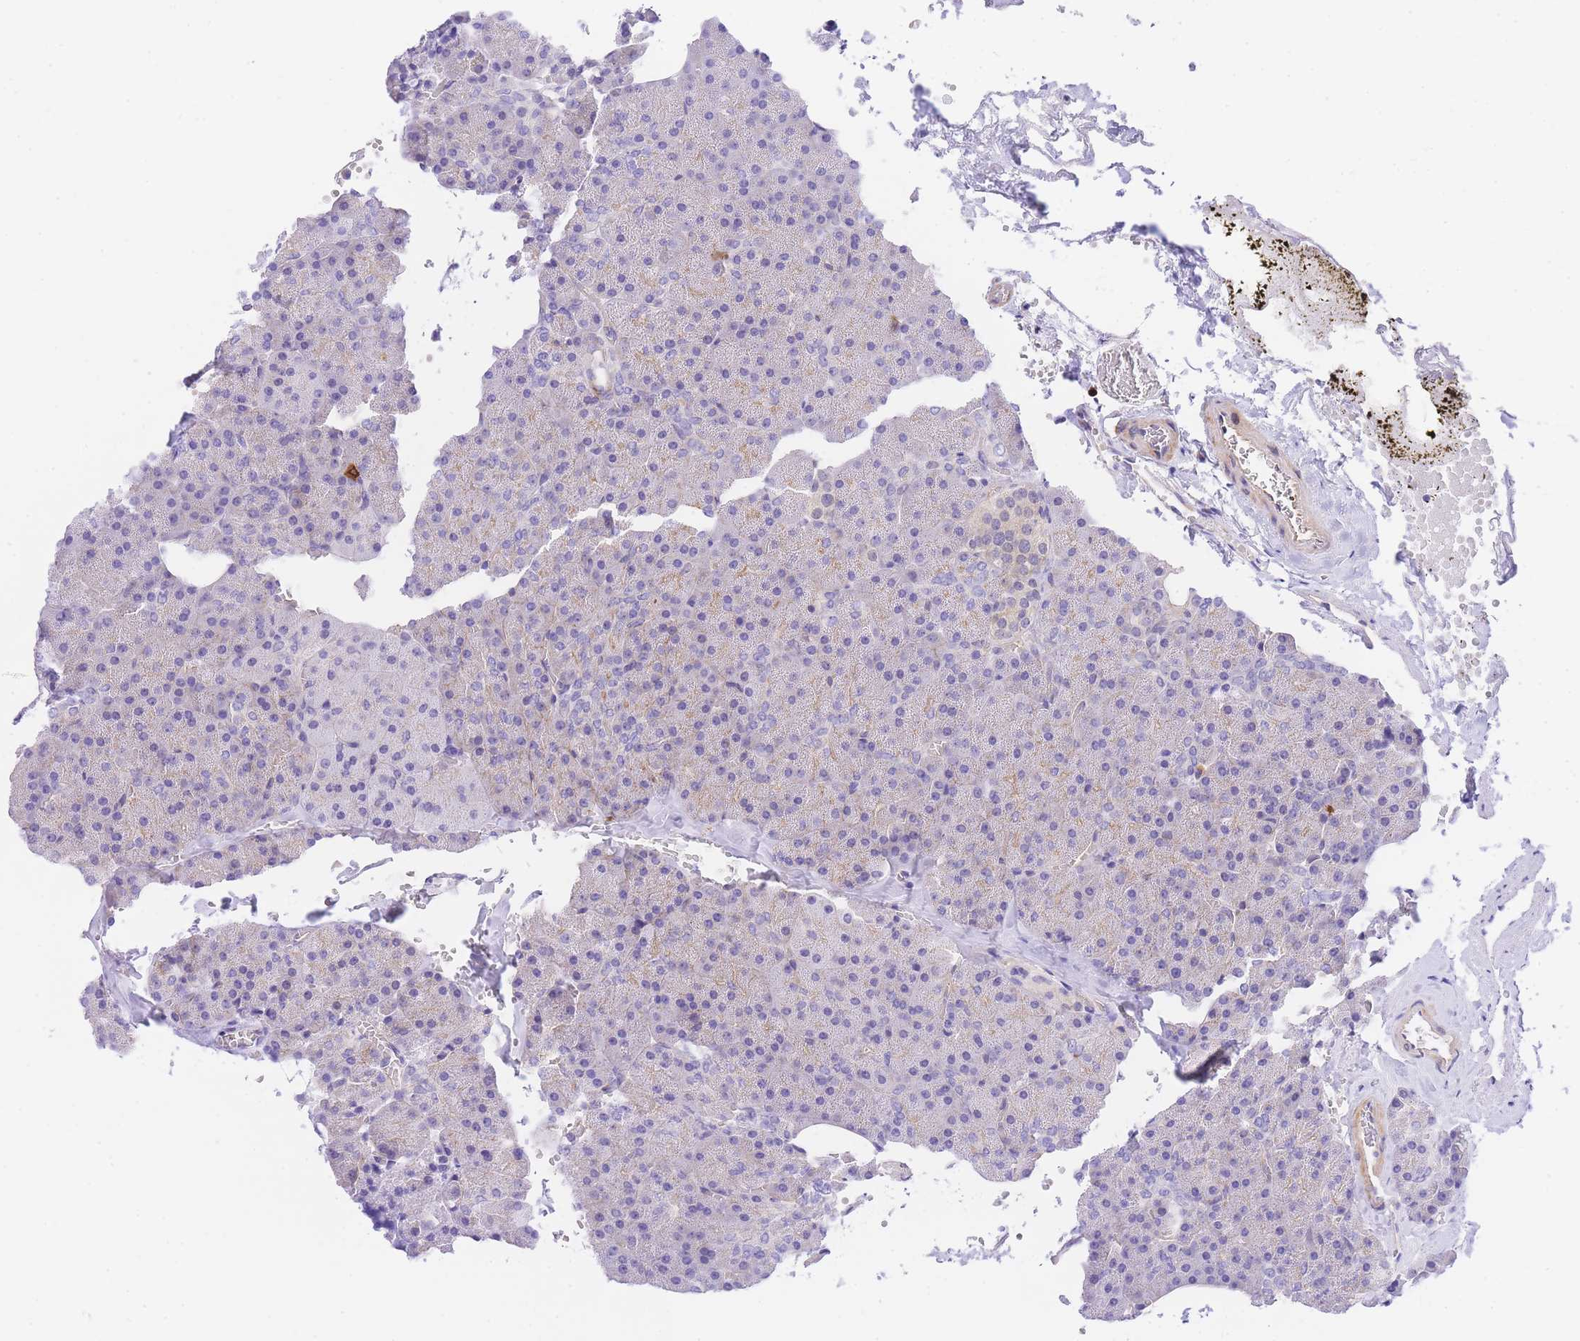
{"staining": {"intensity": "negative", "quantity": "none", "location": "none"}, "tissue": "pancreas", "cell_type": "Exocrine glandular cells", "image_type": "normal", "snomed": [{"axis": "morphology", "description": "Normal tissue, NOS"}, {"axis": "morphology", "description": "Carcinoid, malignant, NOS"}, {"axis": "topography", "description": "Pancreas"}], "caption": "An image of human pancreas is negative for staining in exocrine glandular cells. (DAB IHC visualized using brightfield microscopy, high magnification).", "gene": "SRSF12", "patient": {"sex": "female", "age": 35}}